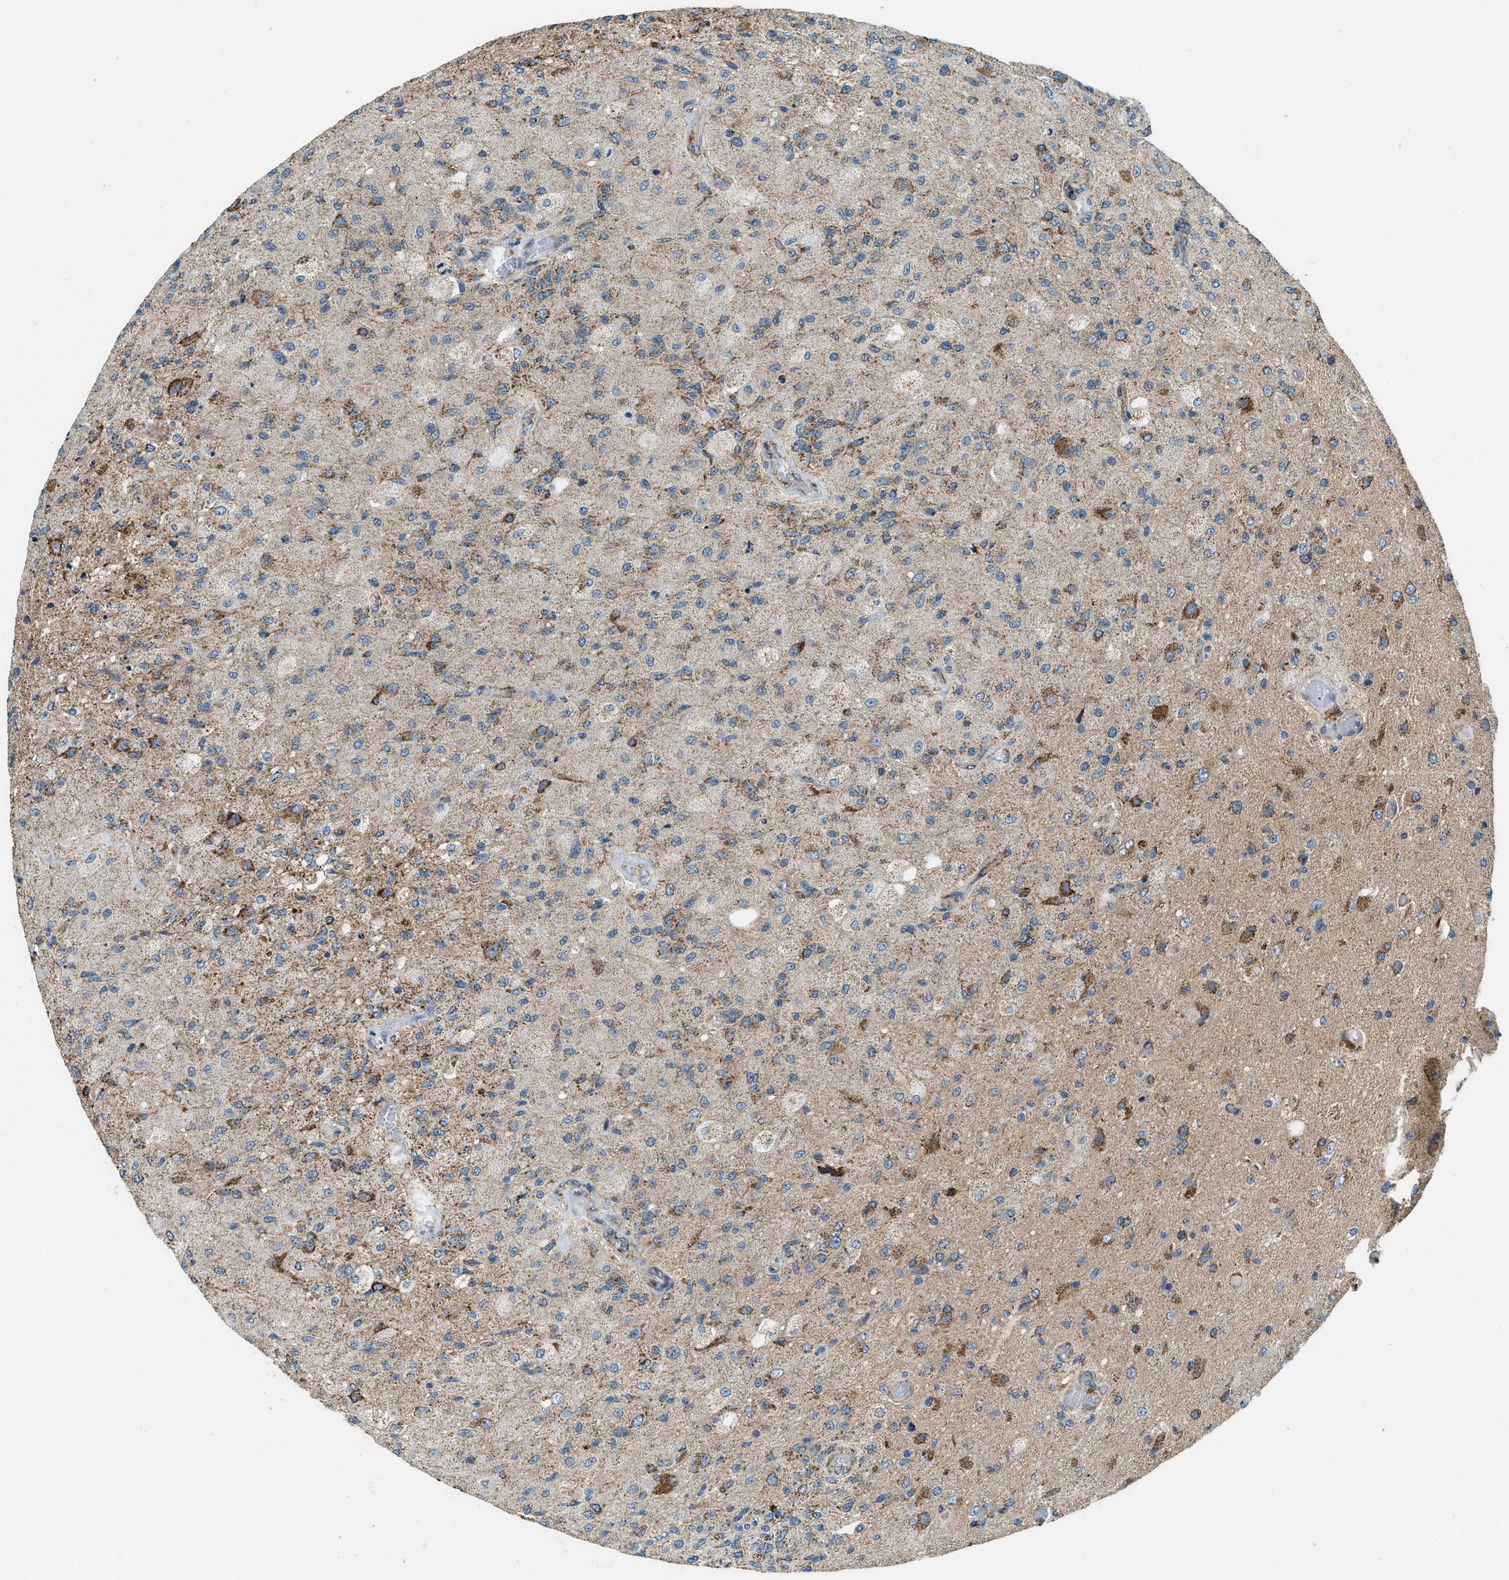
{"staining": {"intensity": "moderate", "quantity": ">75%", "location": "cytoplasmic/membranous"}, "tissue": "glioma", "cell_type": "Tumor cells", "image_type": "cancer", "snomed": [{"axis": "morphology", "description": "Normal tissue, NOS"}, {"axis": "morphology", "description": "Glioma, malignant, High grade"}, {"axis": "topography", "description": "Cerebral cortex"}], "caption": "Malignant glioma (high-grade) stained with a protein marker shows moderate staining in tumor cells.", "gene": "STK33", "patient": {"sex": "male", "age": 77}}